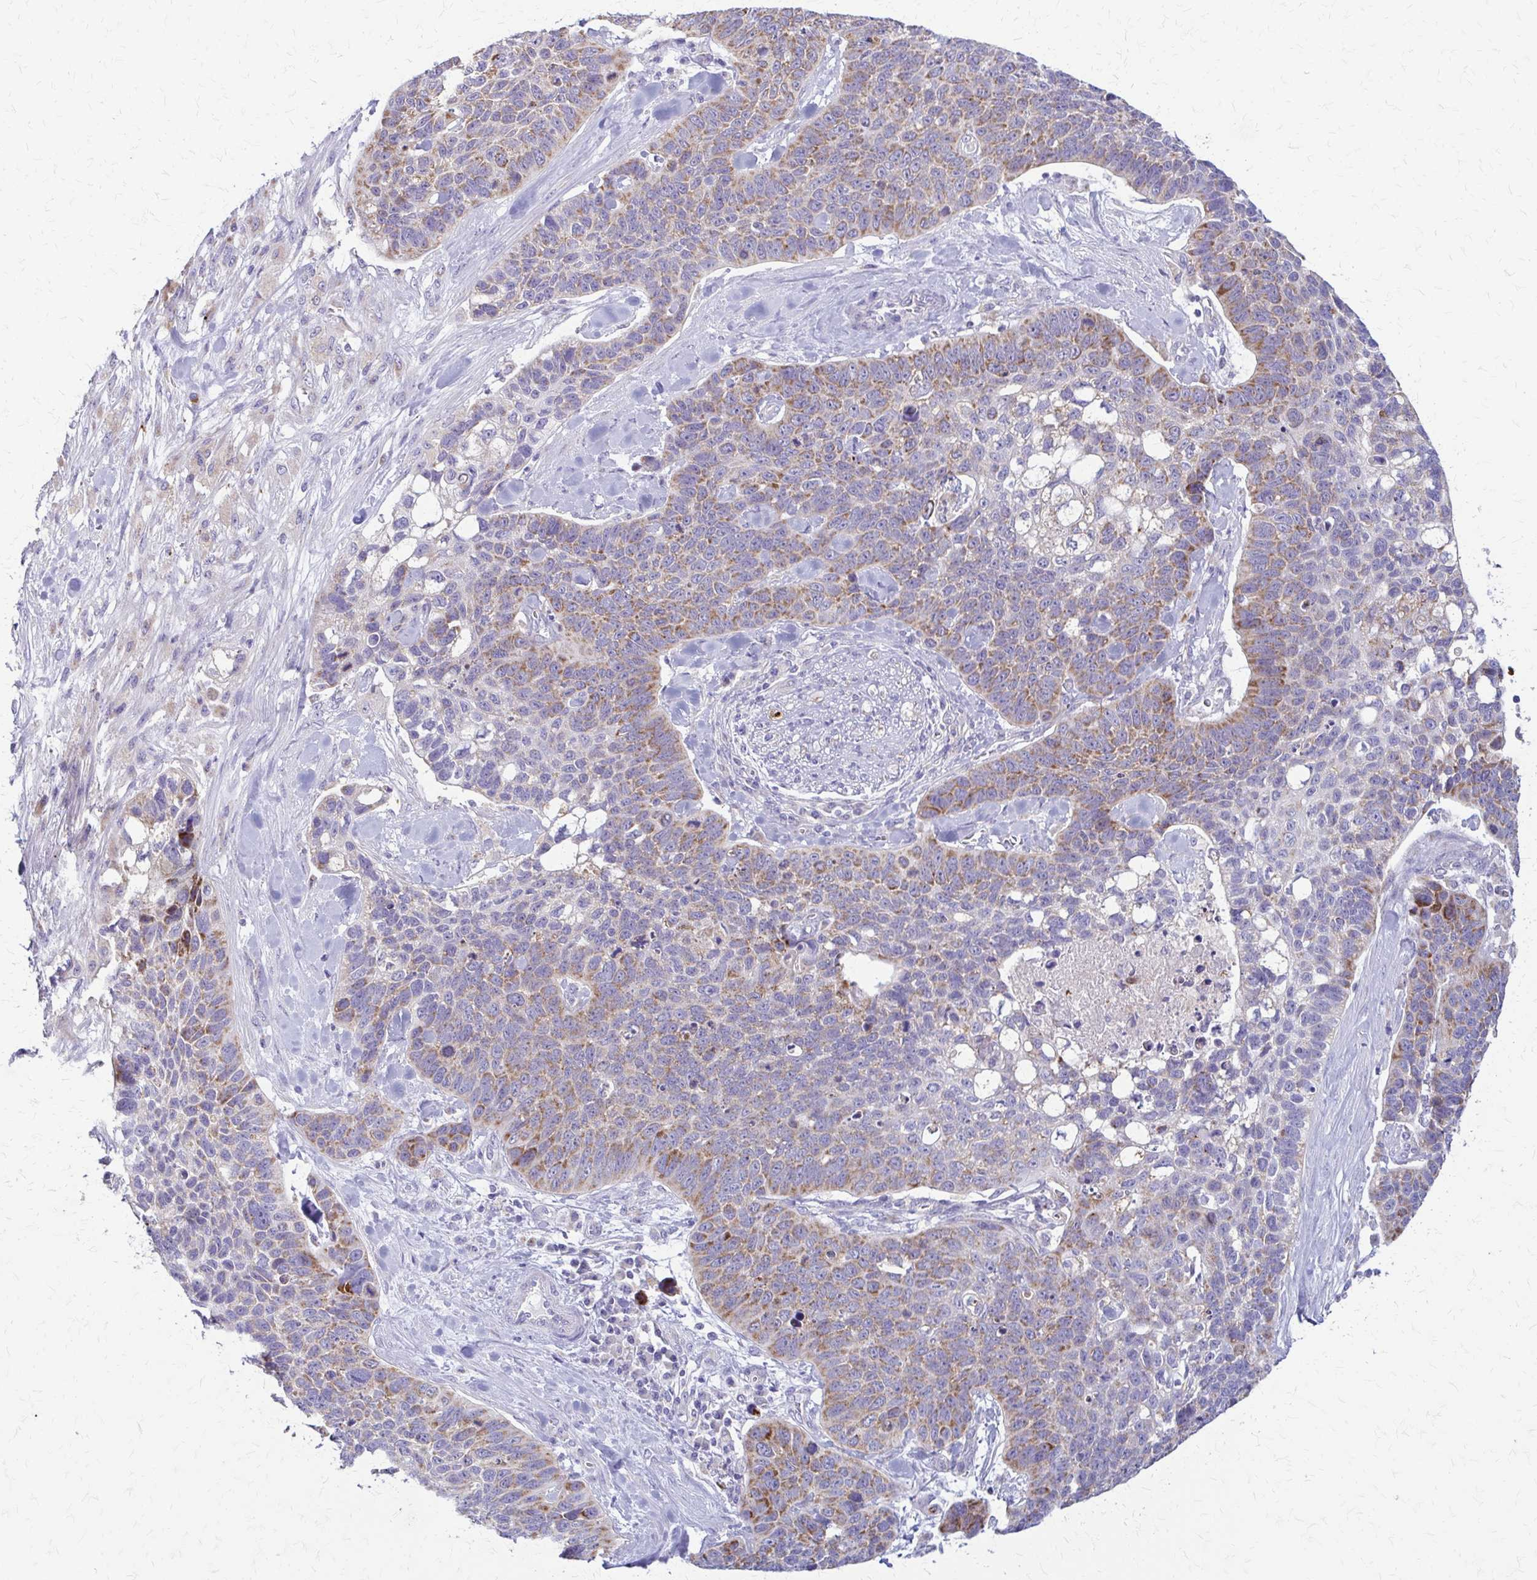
{"staining": {"intensity": "moderate", "quantity": "25%-75%", "location": "cytoplasmic/membranous"}, "tissue": "lung cancer", "cell_type": "Tumor cells", "image_type": "cancer", "snomed": [{"axis": "morphology", "description": "Squamous cell carcinoma, NOS"}, {"axis": "topography", "description": "Lung"}], "caption": "Immunohistochemistry staining of lung squamous cell carcinoma, which shows medium levels of moderate cytoplasmic/membranous staining in approximately 25%-75% of tumor cells indicating moderate cytoplasmic/membranous protein staining. The staining was performed using DAB (3,3'-diaminobenzidine) (brown) for protein detection and nuclei were counterstained in hematoxylin (blue).", "gene": "SAMD13", "patient": {"sex": "male", "age": 62}}